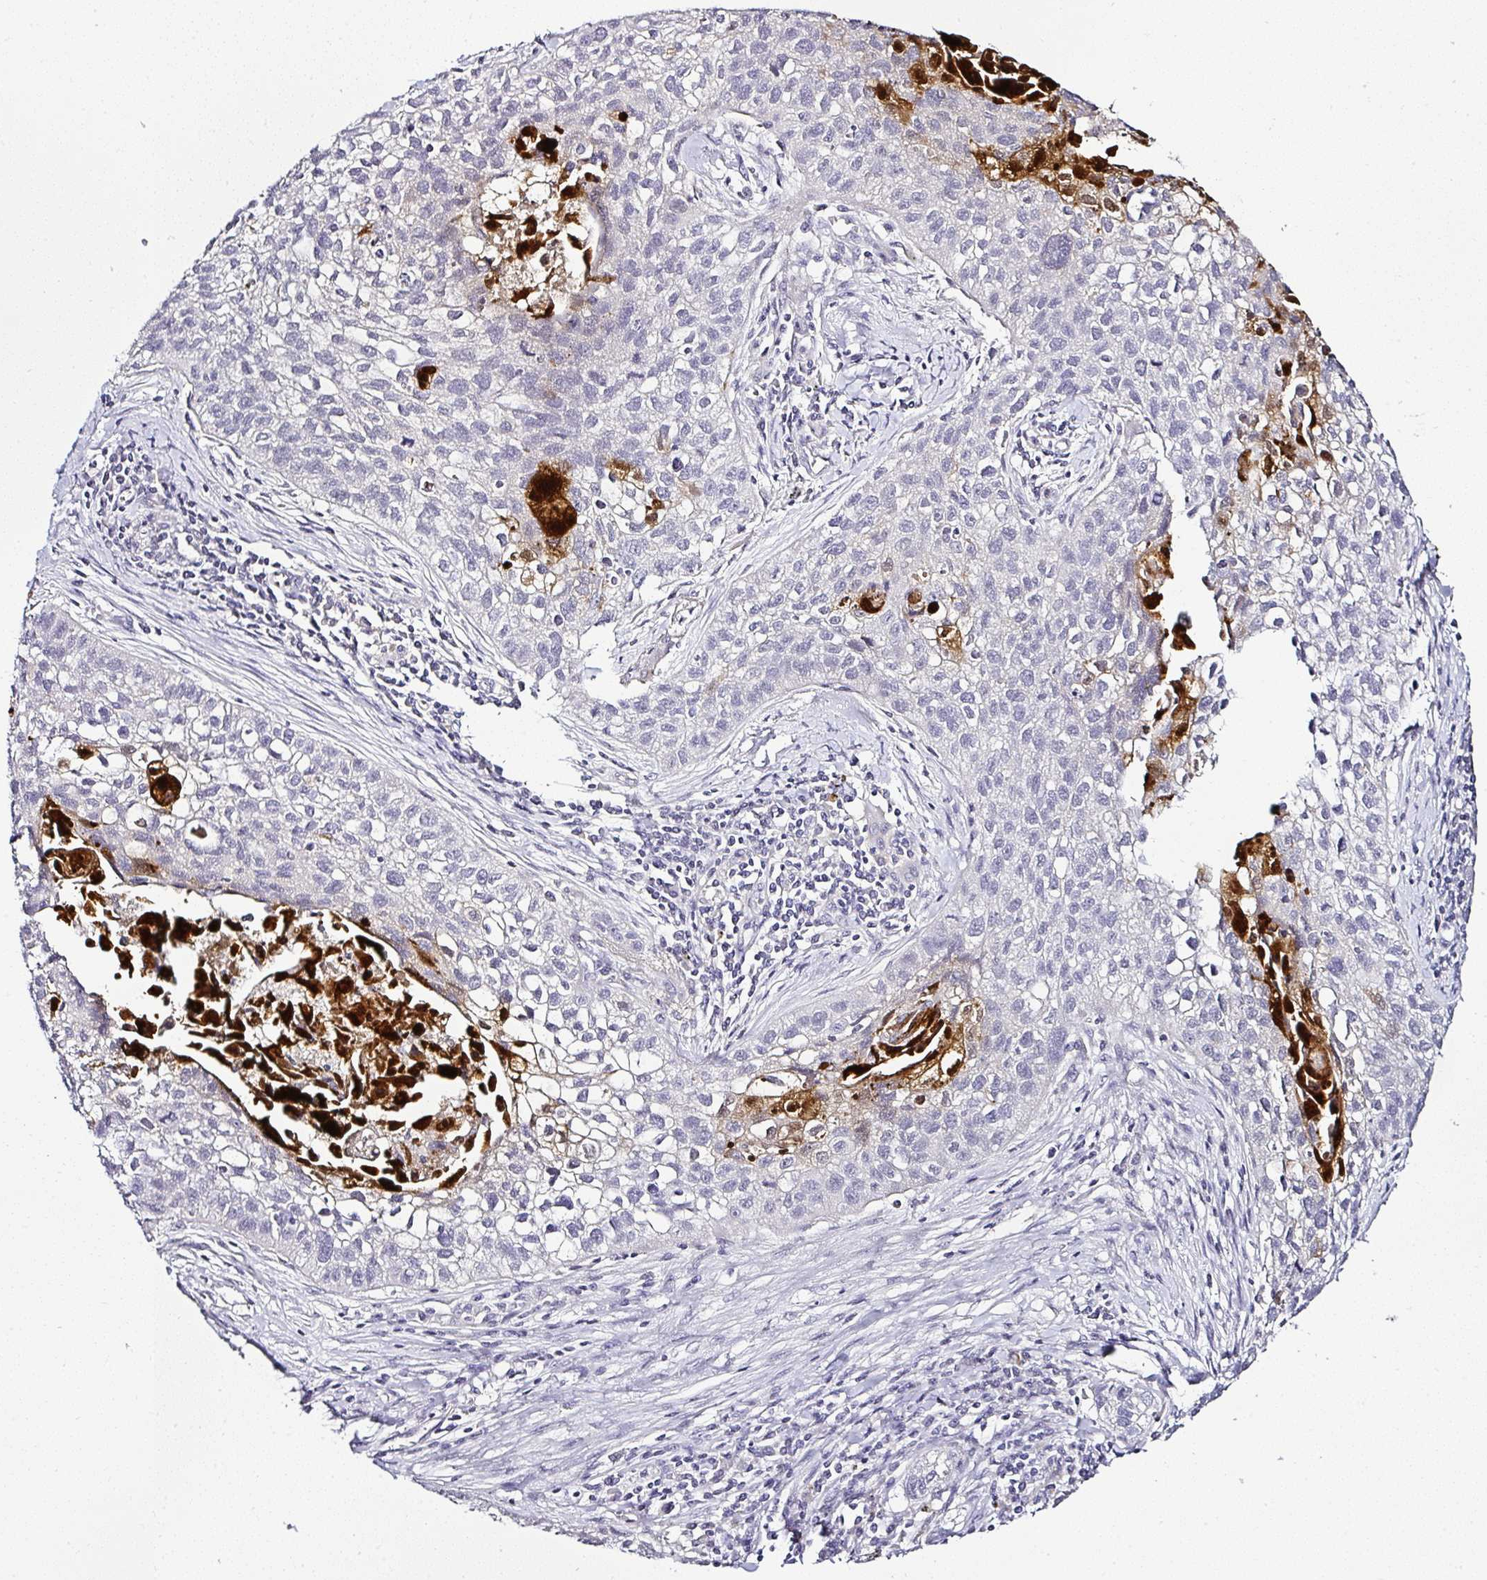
{"staining": {"intensity": "negative", "quantity": "none", "location": "none"}, "tissue": "lung cancer", "cell_type": "Tumor cells", "image_type": "cancer", "snomed": [{"axis": "morphology", "description": "Squamous cell carcinoma, NOS"}, {"axis": "topography", "description": "Lung"}], "caption": "This histopathology image is of lung cancer stained with immunohistochemistry to label a protein in brown with the nuclei are counter-stained blue. There is no staining in tumor cells.", "gene": "SERPINB3", "patient": {"sex": "male", "age": 74}}